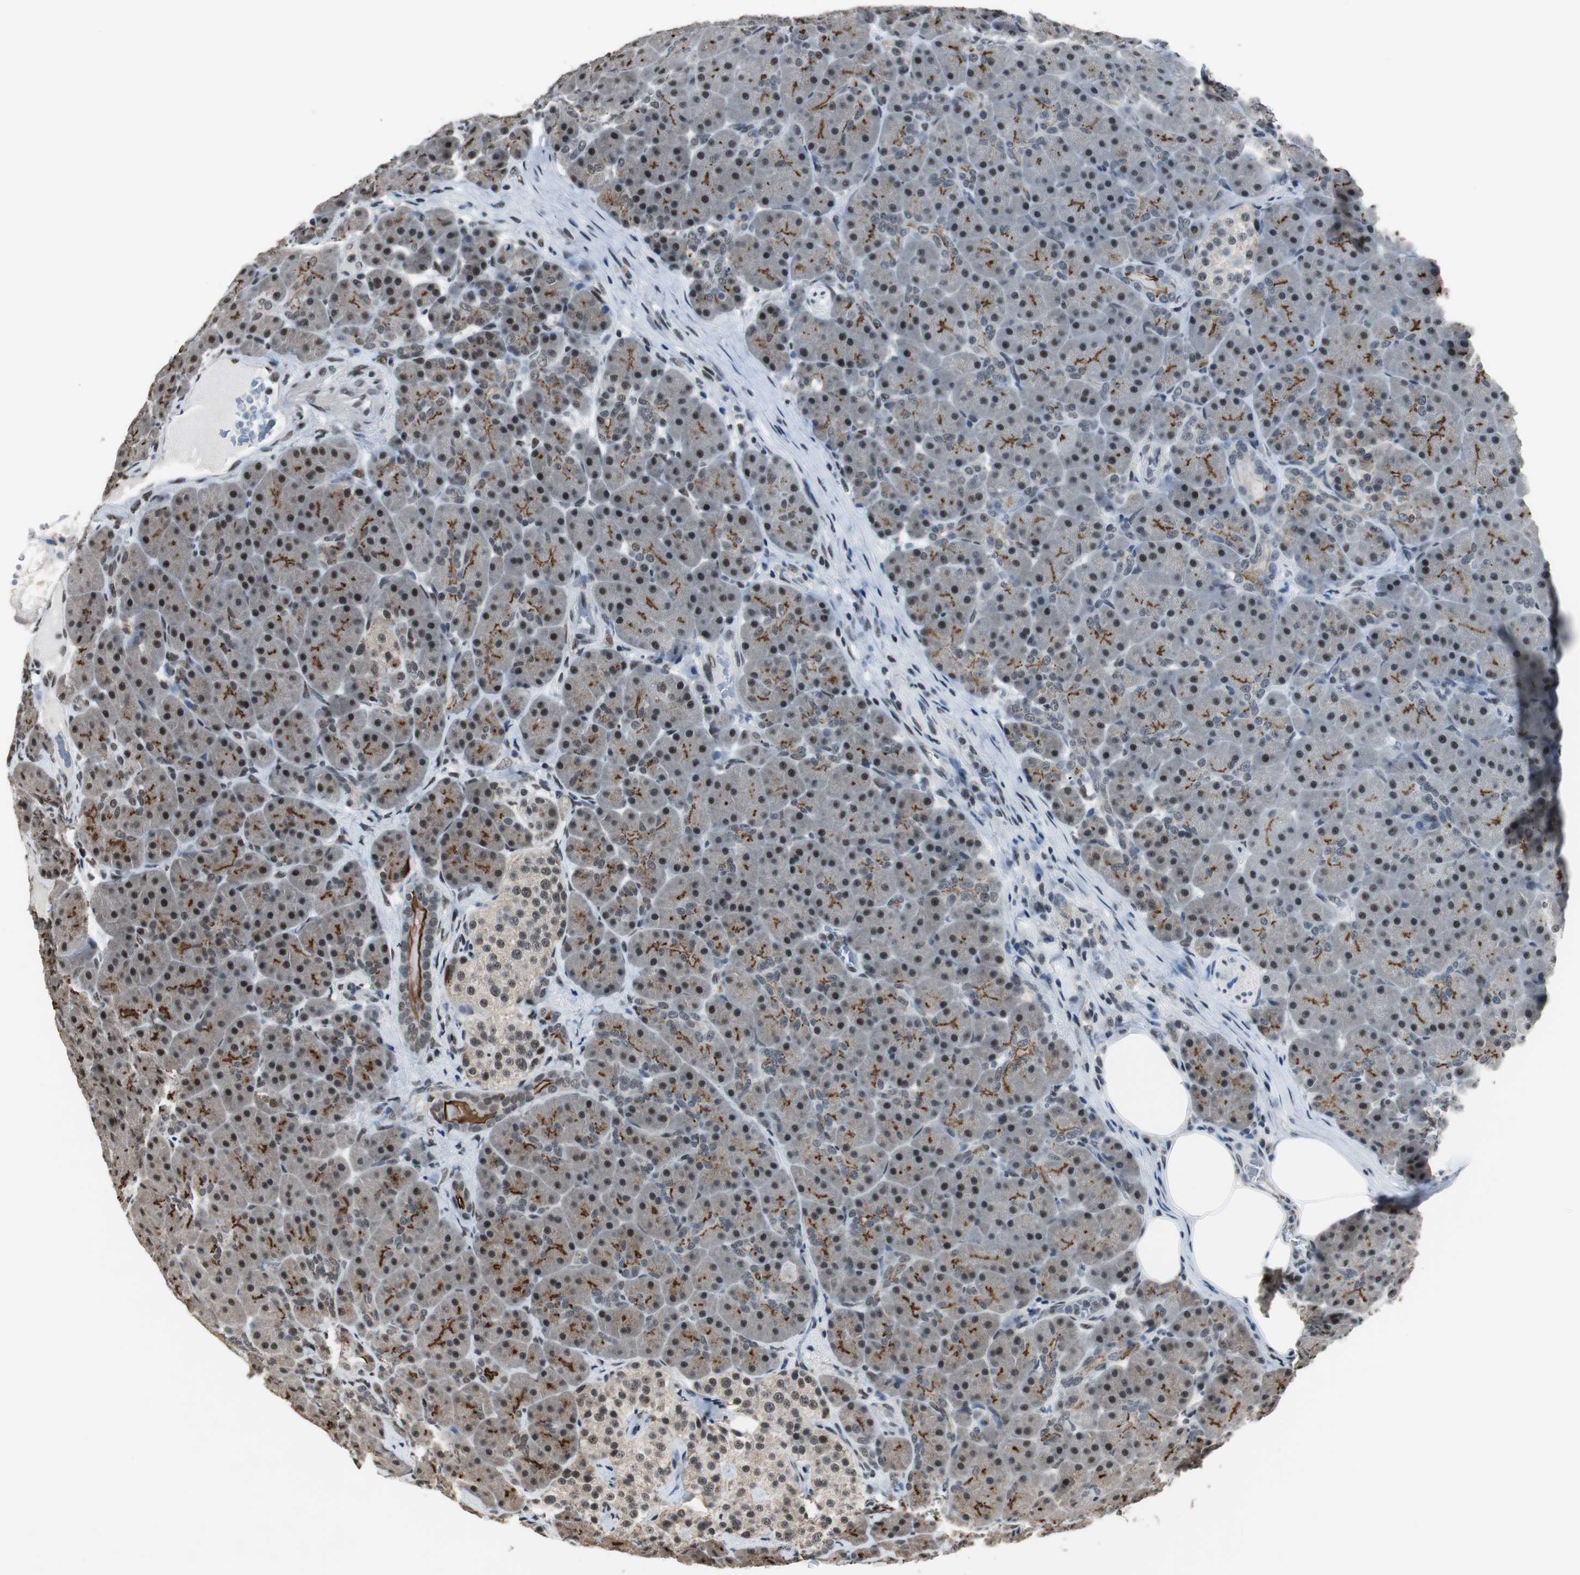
{"staining": {"intensity": "moderate", "quantity": "25%-75%", "location": "cytoplasmic/membranous"}, "tissue": "pancreas", "cell_type": "Exocrine glandular cells", "image_type": "normal", "snomed": [{"axis": "morphology", "description": "Normal tissue, NOS"}, {"axis": "topography", "description": "Pancreas"}], "caption": "Immunohistochemical staining of normal pancreas reveals moderate cytoplasmic/membranous protein positivity in about 25%-75% of exocrine glandular cells.", "gene": "MKX", "patient": {"sex": "male", "age": 66}}